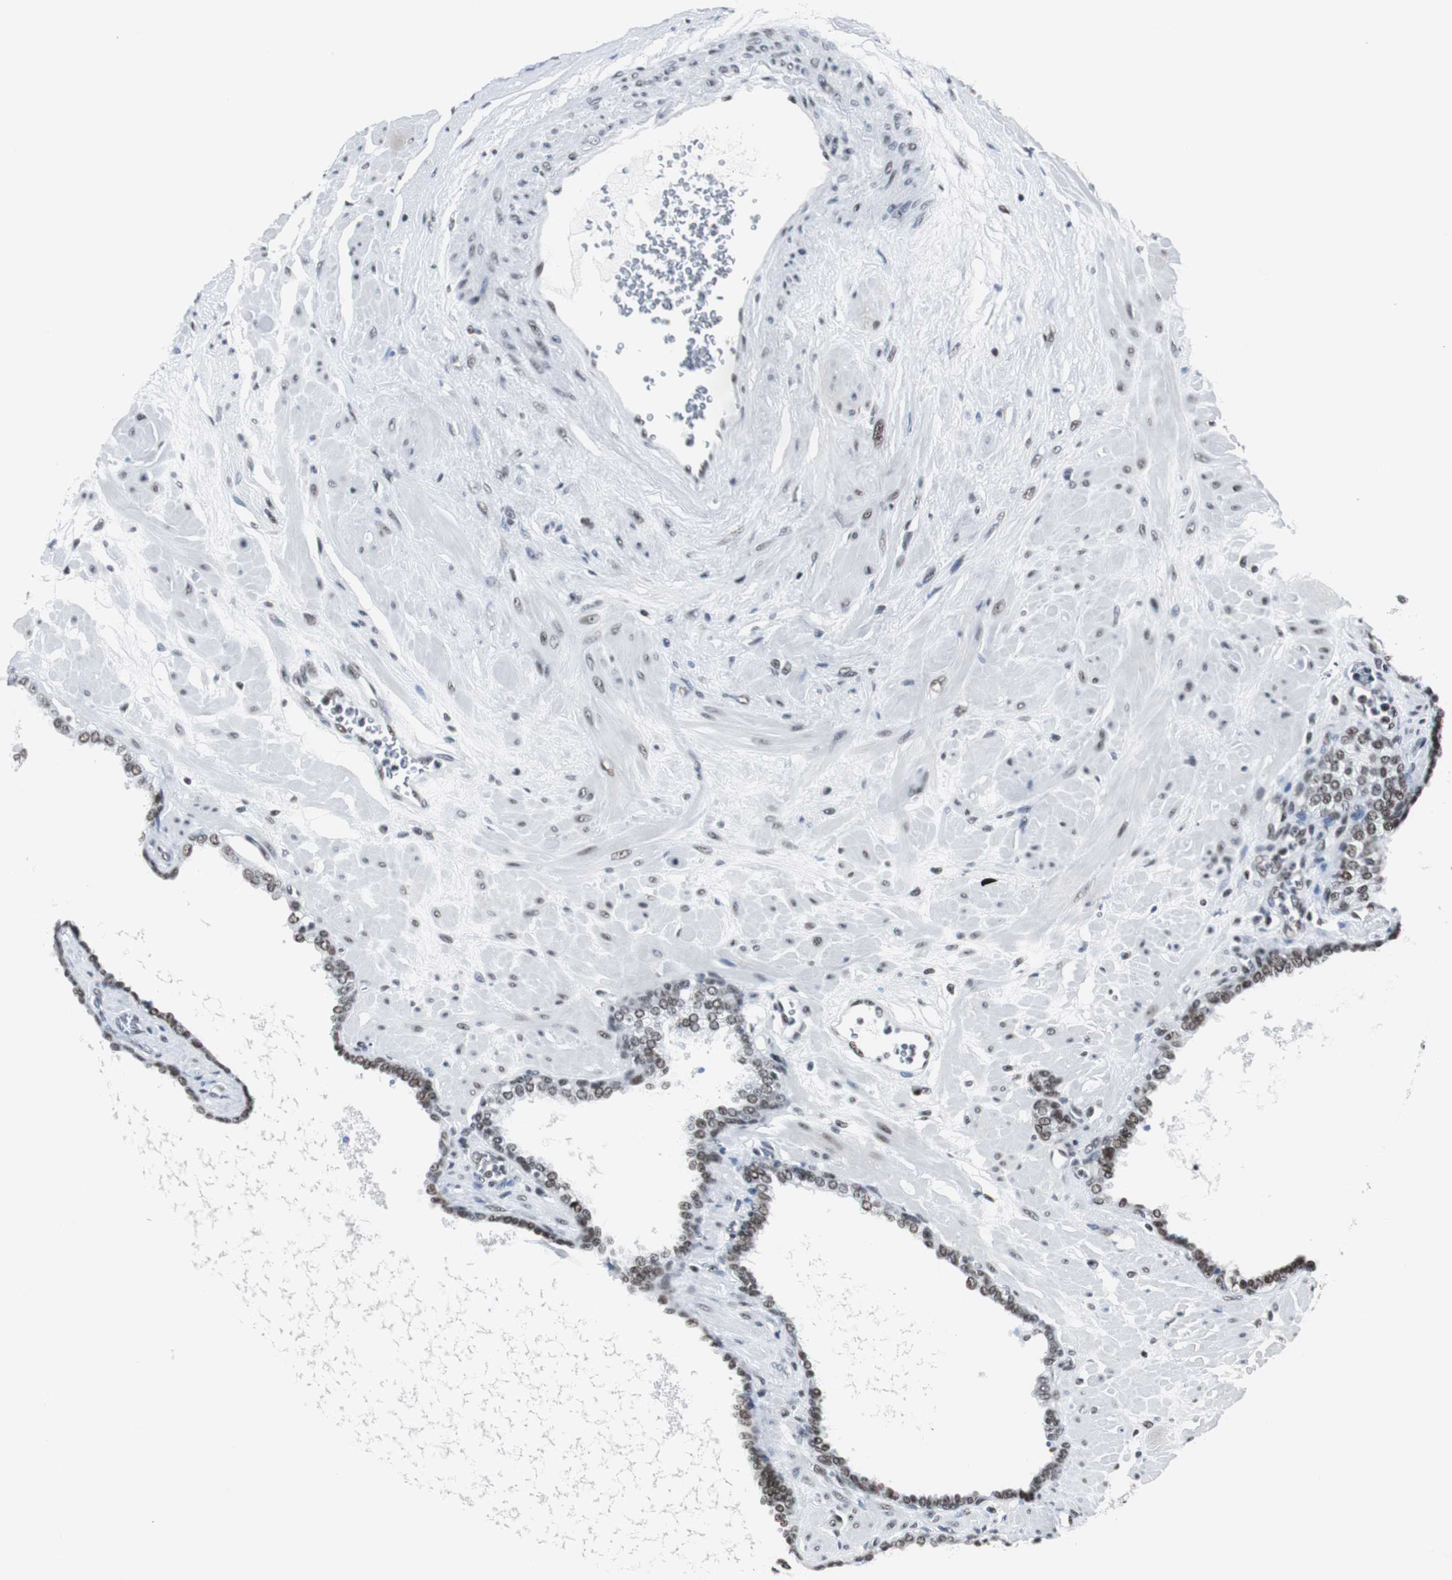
{"staining": {"intensity": "moderate", "quantity": ">75%", "location": "nuclear"}, "tissue": "prostate", "cell_type": "Glandular cells", "image_type": "normal", "snomed": [{"axis": "morphology", "description": "Normal tissue, NOS"}, {"axis": "topography", "description": "Prostate"}], "caption": "Protein staining of unremarkable prostate shows moderate nuclear staining in about >75% of glandular cells. (DAB IHC with brightfield microscopy, high magnification).", "gene": "XRCC1", "patient": {"sex": "male", "age": 60}}